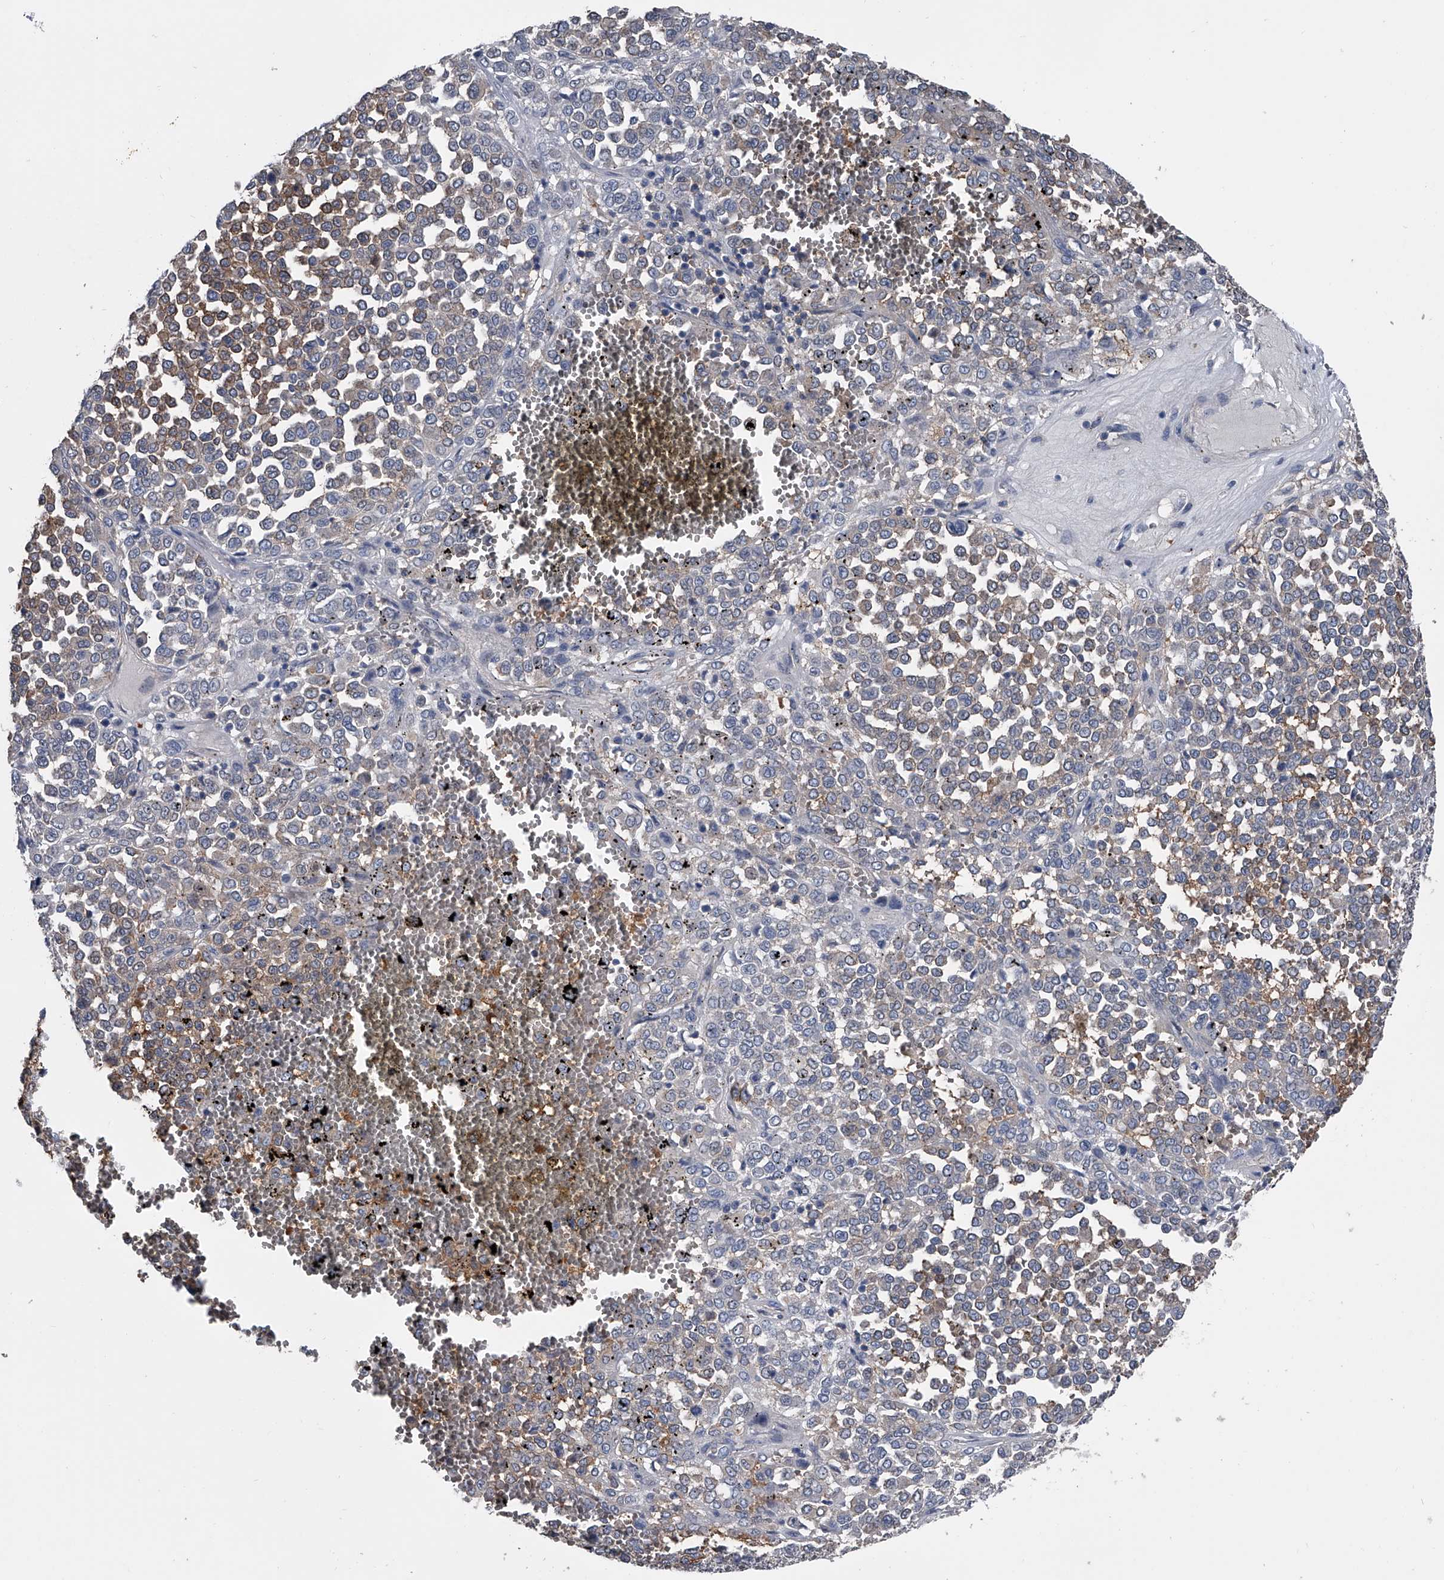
{"staining": {"intensity": "moderate", "quantity": "<25%", "location": "cytoplasmic/membranous"}, "tissue": "melanoma", "cell_type": "Tumor cells", "image_type": "cancer", "snomed": [{"axis": "morphology", "description": "Malignant melanoma, Metastatic site"}, {"axis": "topography", "description": "Pancreas"}], "caption": "Human melanoma stained with a protein marker exhibits moderate staining in tumor cells.", "gene": "KIF13A", "patient": {"sex": "female", "age": 30}}